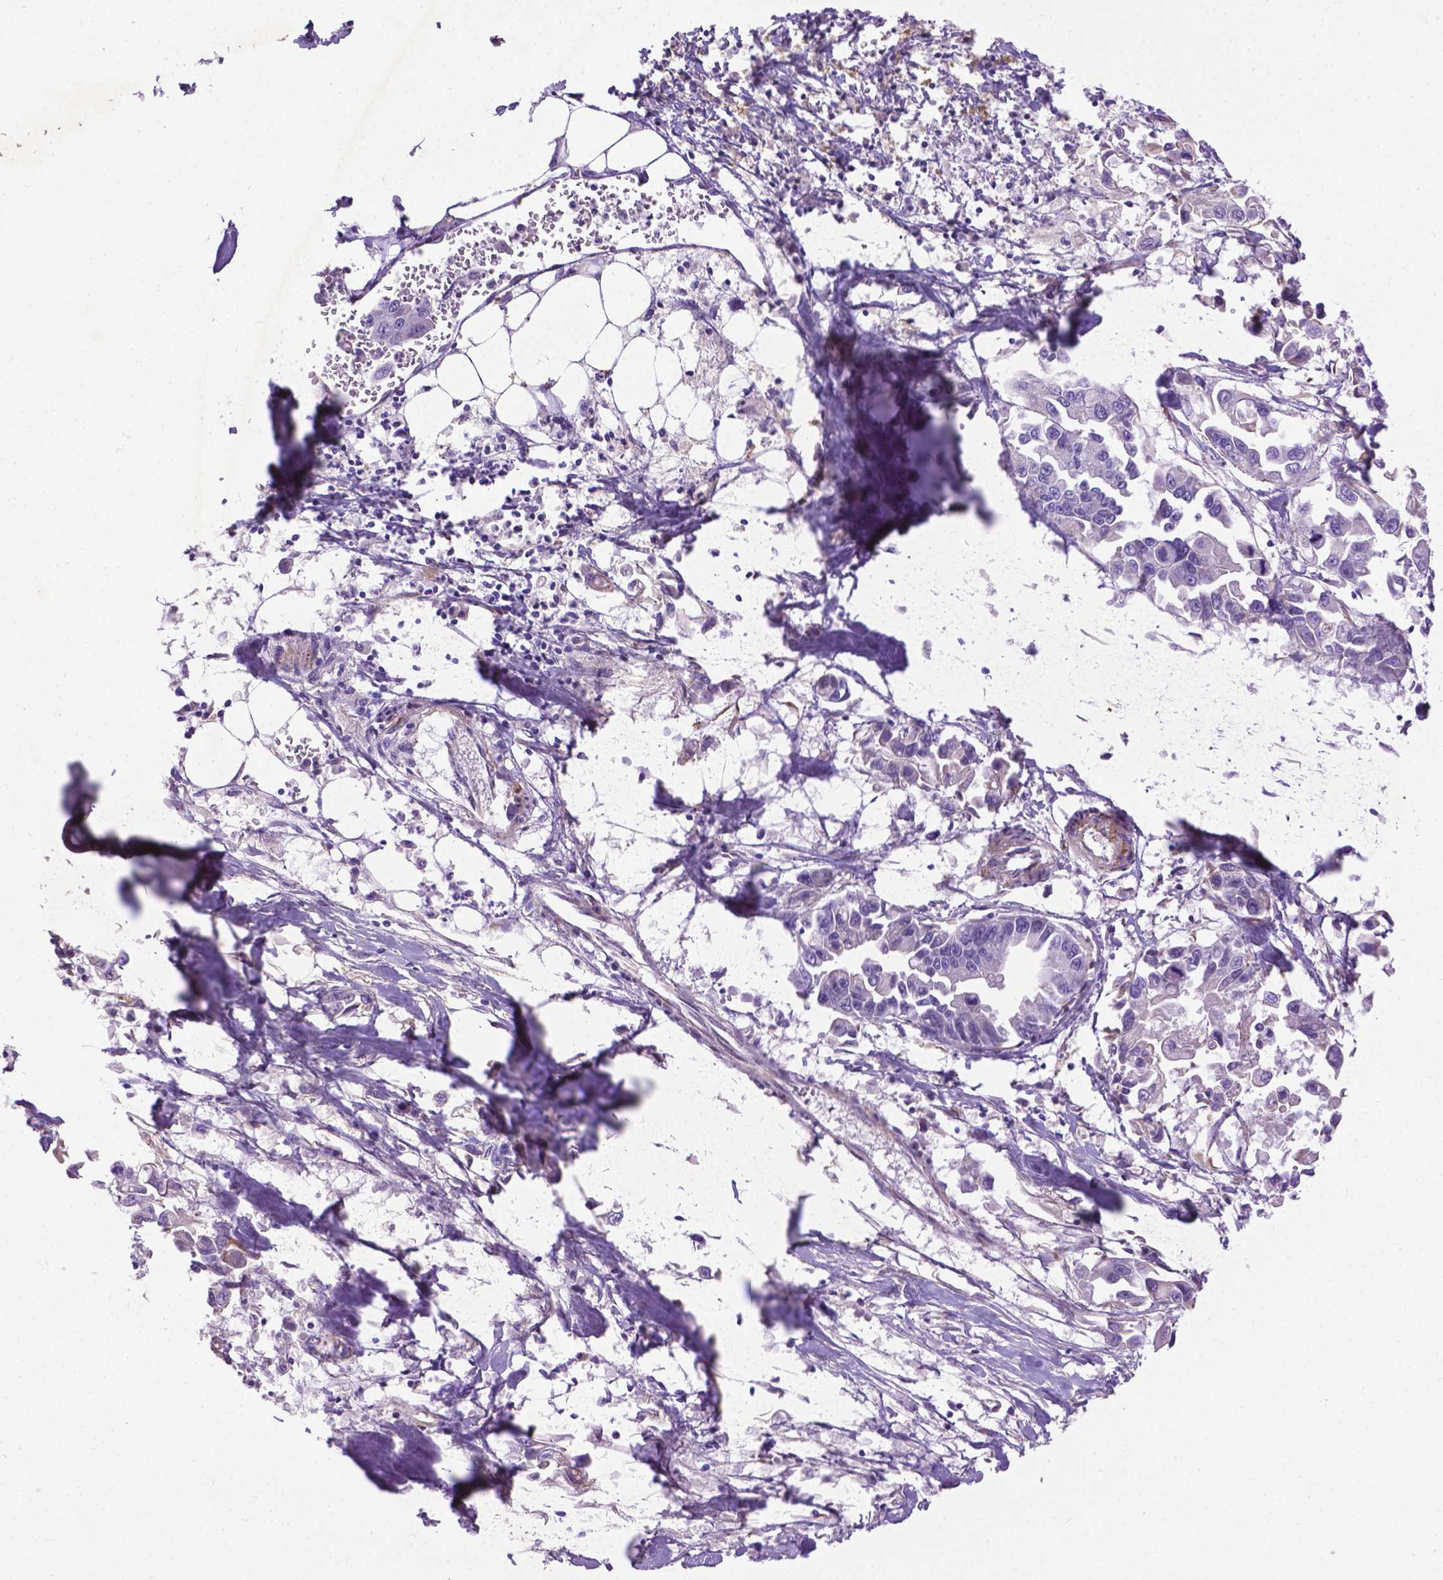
{"staining": {"intensity": "negative", "quantity": "none", "location": "none"}, "tissue": "pancreatic cancer", "cell_type": "Tumor cells", "image_type": "cancer", "snomed": [{"axis": "morphology", "description": "Adenocarcinoma, NOS"}, {"axis": "topography", "description": "Pancreas"}], "caption": "Protein analysis of adenocarcinoma (pancreatic) demonstrates no significant staining in tumor cells.", "gene": "CCER2", "patient": {"sex": "female", "age": 83}}